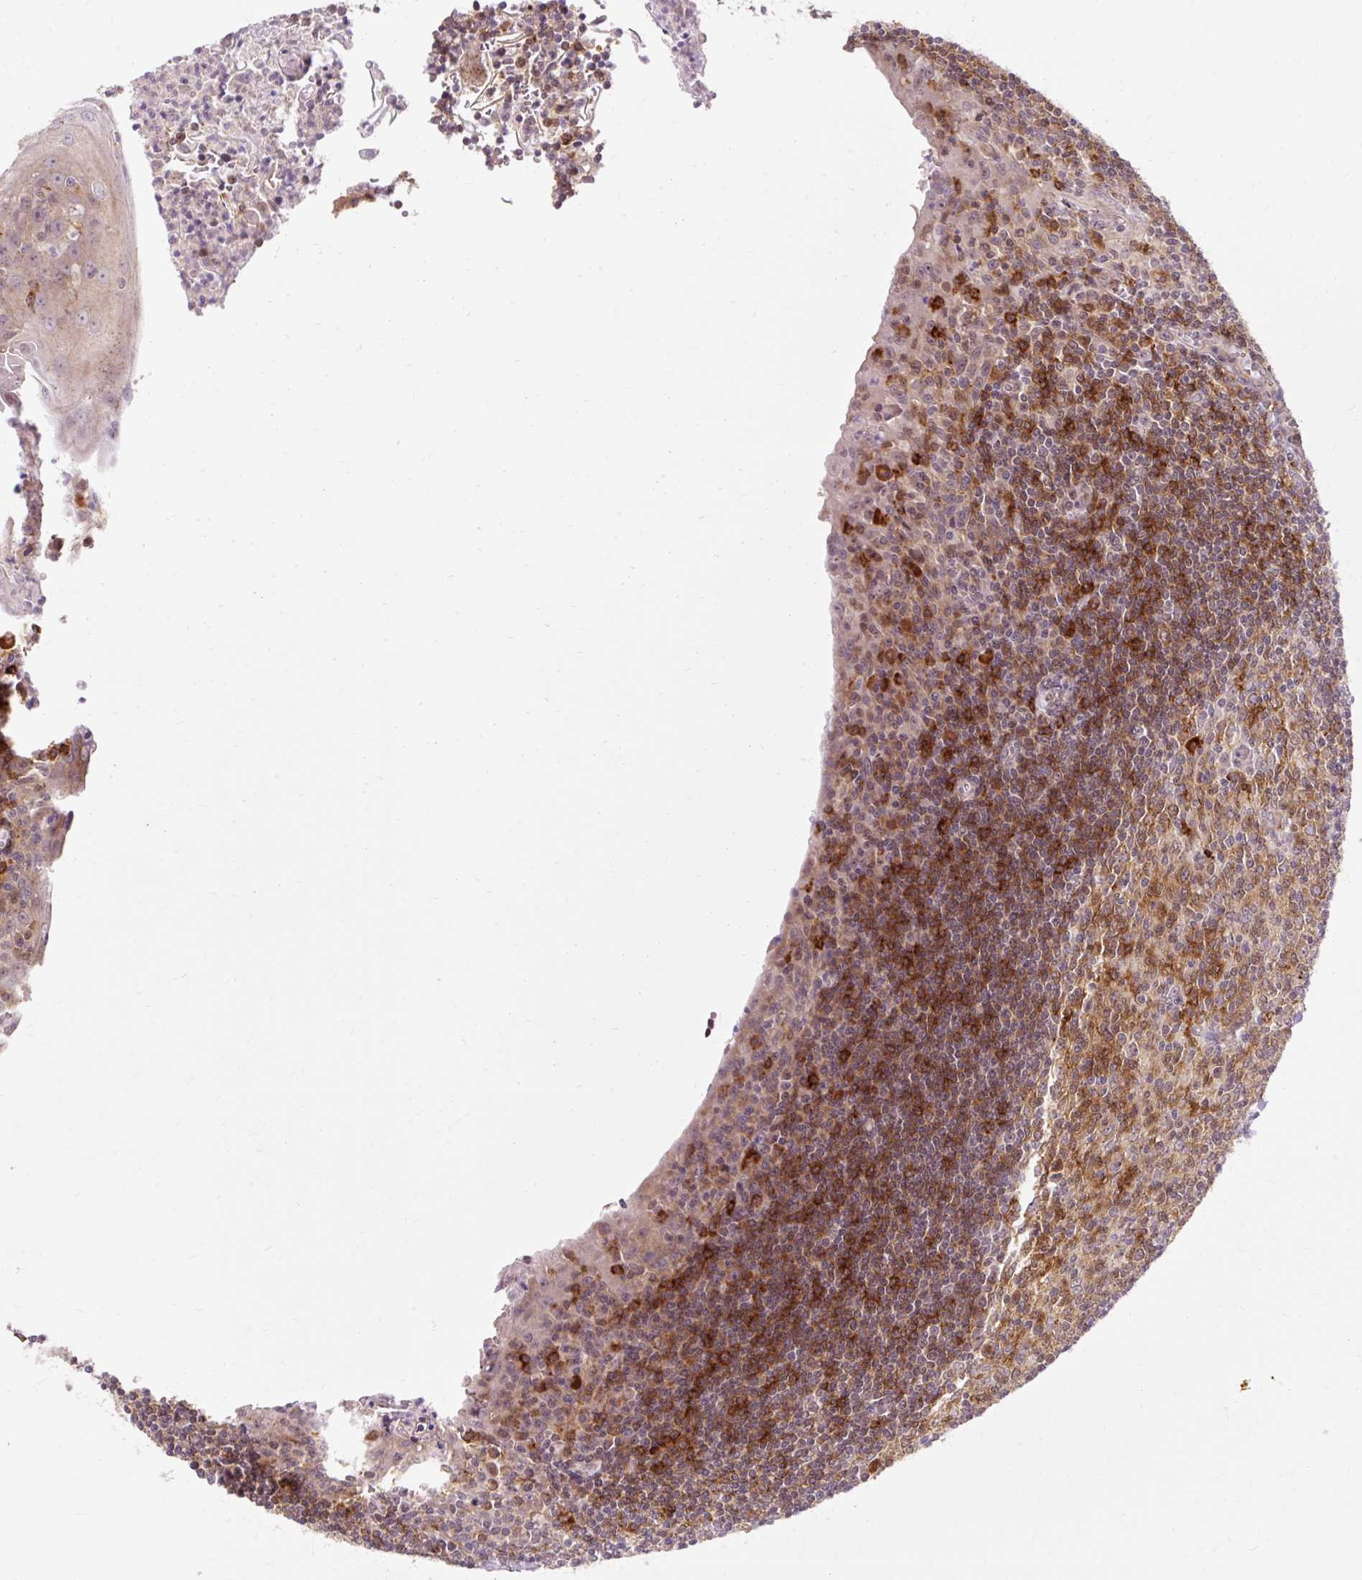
{"staining": {"intensity": "moderate", "quantity": ">75%", "location": "cytoplasmic/membranous"}, "tissue": "tonsil", "cell_type": "Germinal center cells", "image_type": "normal", "snomed": [{"axis": "morphology", "description": "Normal tissue, NOS"}, {"axis": "topography", "description": "Tonsil"}], "caption": "Moderate cytoplasmic/membranous expression is present in about >75% of germinal center cells in normal tonsil.", "gene": "GEMIN2", "patient": {"sex": "male", "age": 27}}